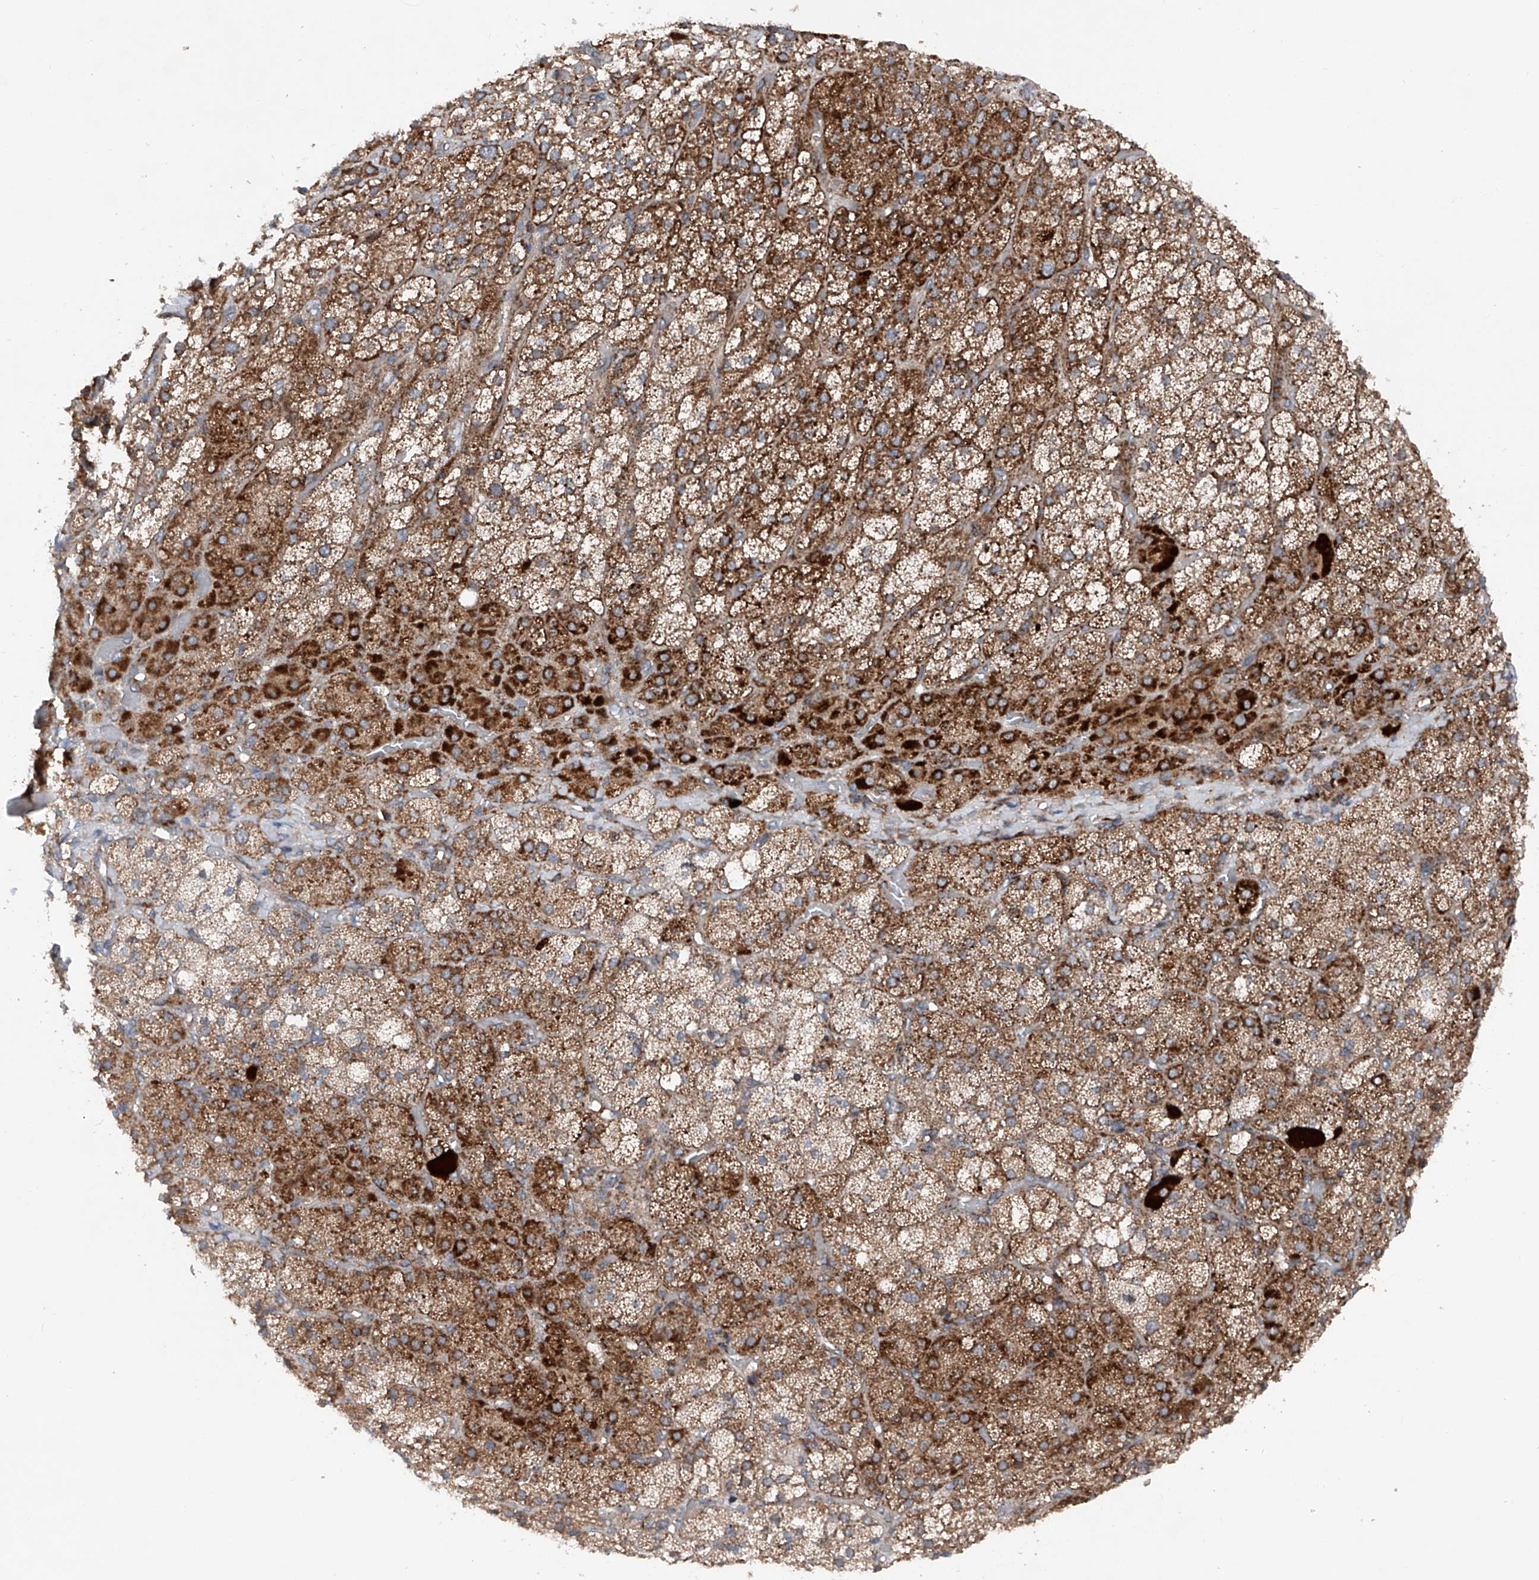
{"staining": {"intensity": "strong", "quantity": "25%-75%", "location": "cytoplasmic/membranous"}, "tissue": "adrenal gland", "cell_type": "Glandular cells", "image_type": "normal", "snomed": [{"axis": "morphology", "description": "Normal tissue, NOS"}, {"axis": "topography", "description": "Adrenal gland"}], "caption": "Immunohistochemistry image of benign human adrenal gland stained for a protein (brown), which shows high levels of strong cytoplasmic/membranous staining in about 25%-75% of glandular cells.", "gene": "DAD1", "patient": {"sex": "male", "age": 57}}